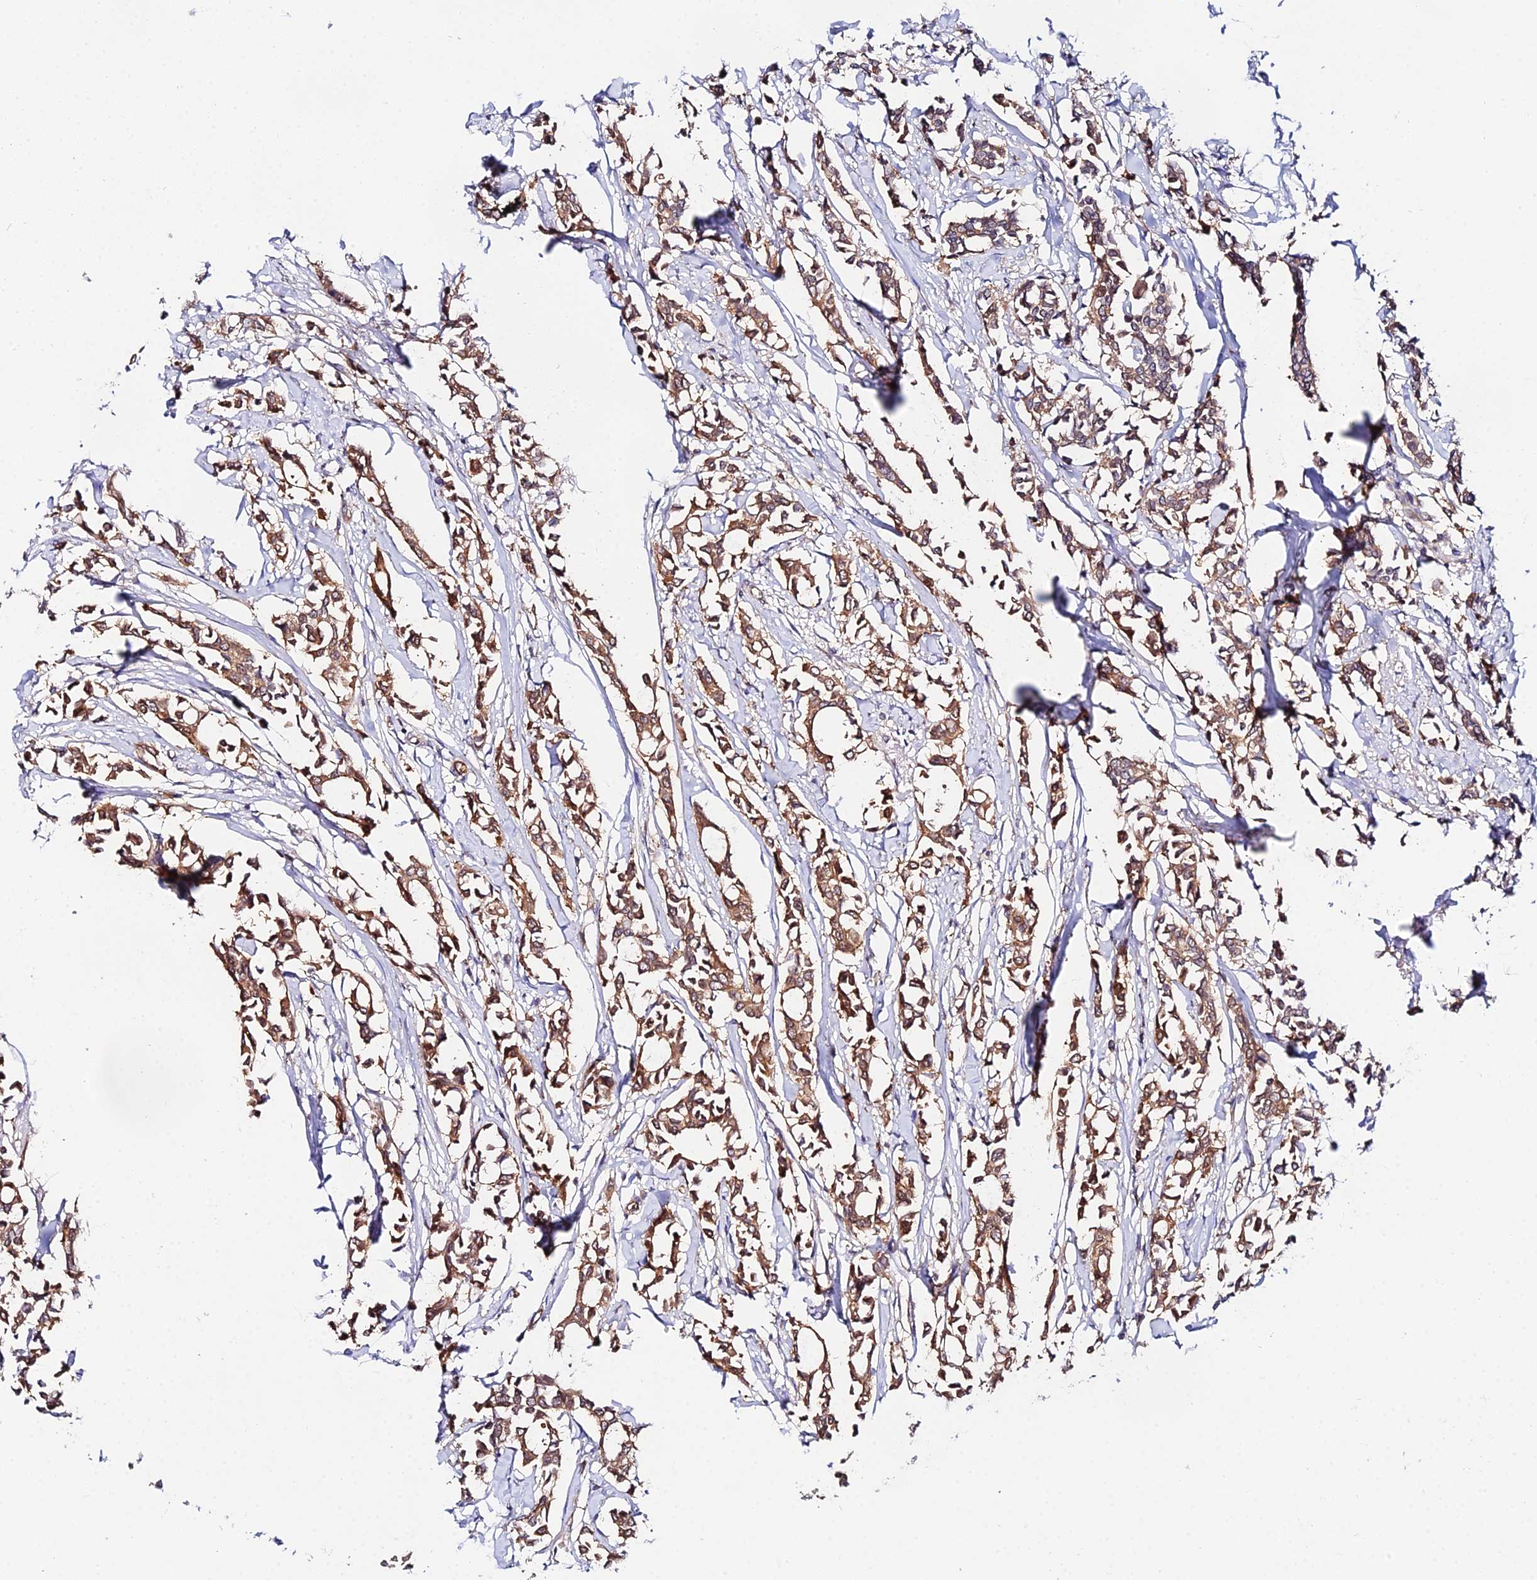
{"staining": {"intensity": "moderate", "quantity": ">75%", "location": "cytoplasmic/membranous"}, "tissue": "breast cancer", "cell_type": "Tumor cells", "image_type": "cancer", "snomed": [{"axis": "morphology", "description": "Duct carcinoma"}, {"axis": "topography", "description": "Breast"}], "caption": "Immunohistochemical staining of human breast cancer reveals medium levels of moderate cytoplasmic/membranous expression in about >75% of tumor cells.", "gene": "PPP2R2C", "patient": {"sex": "female", "age": 41}}